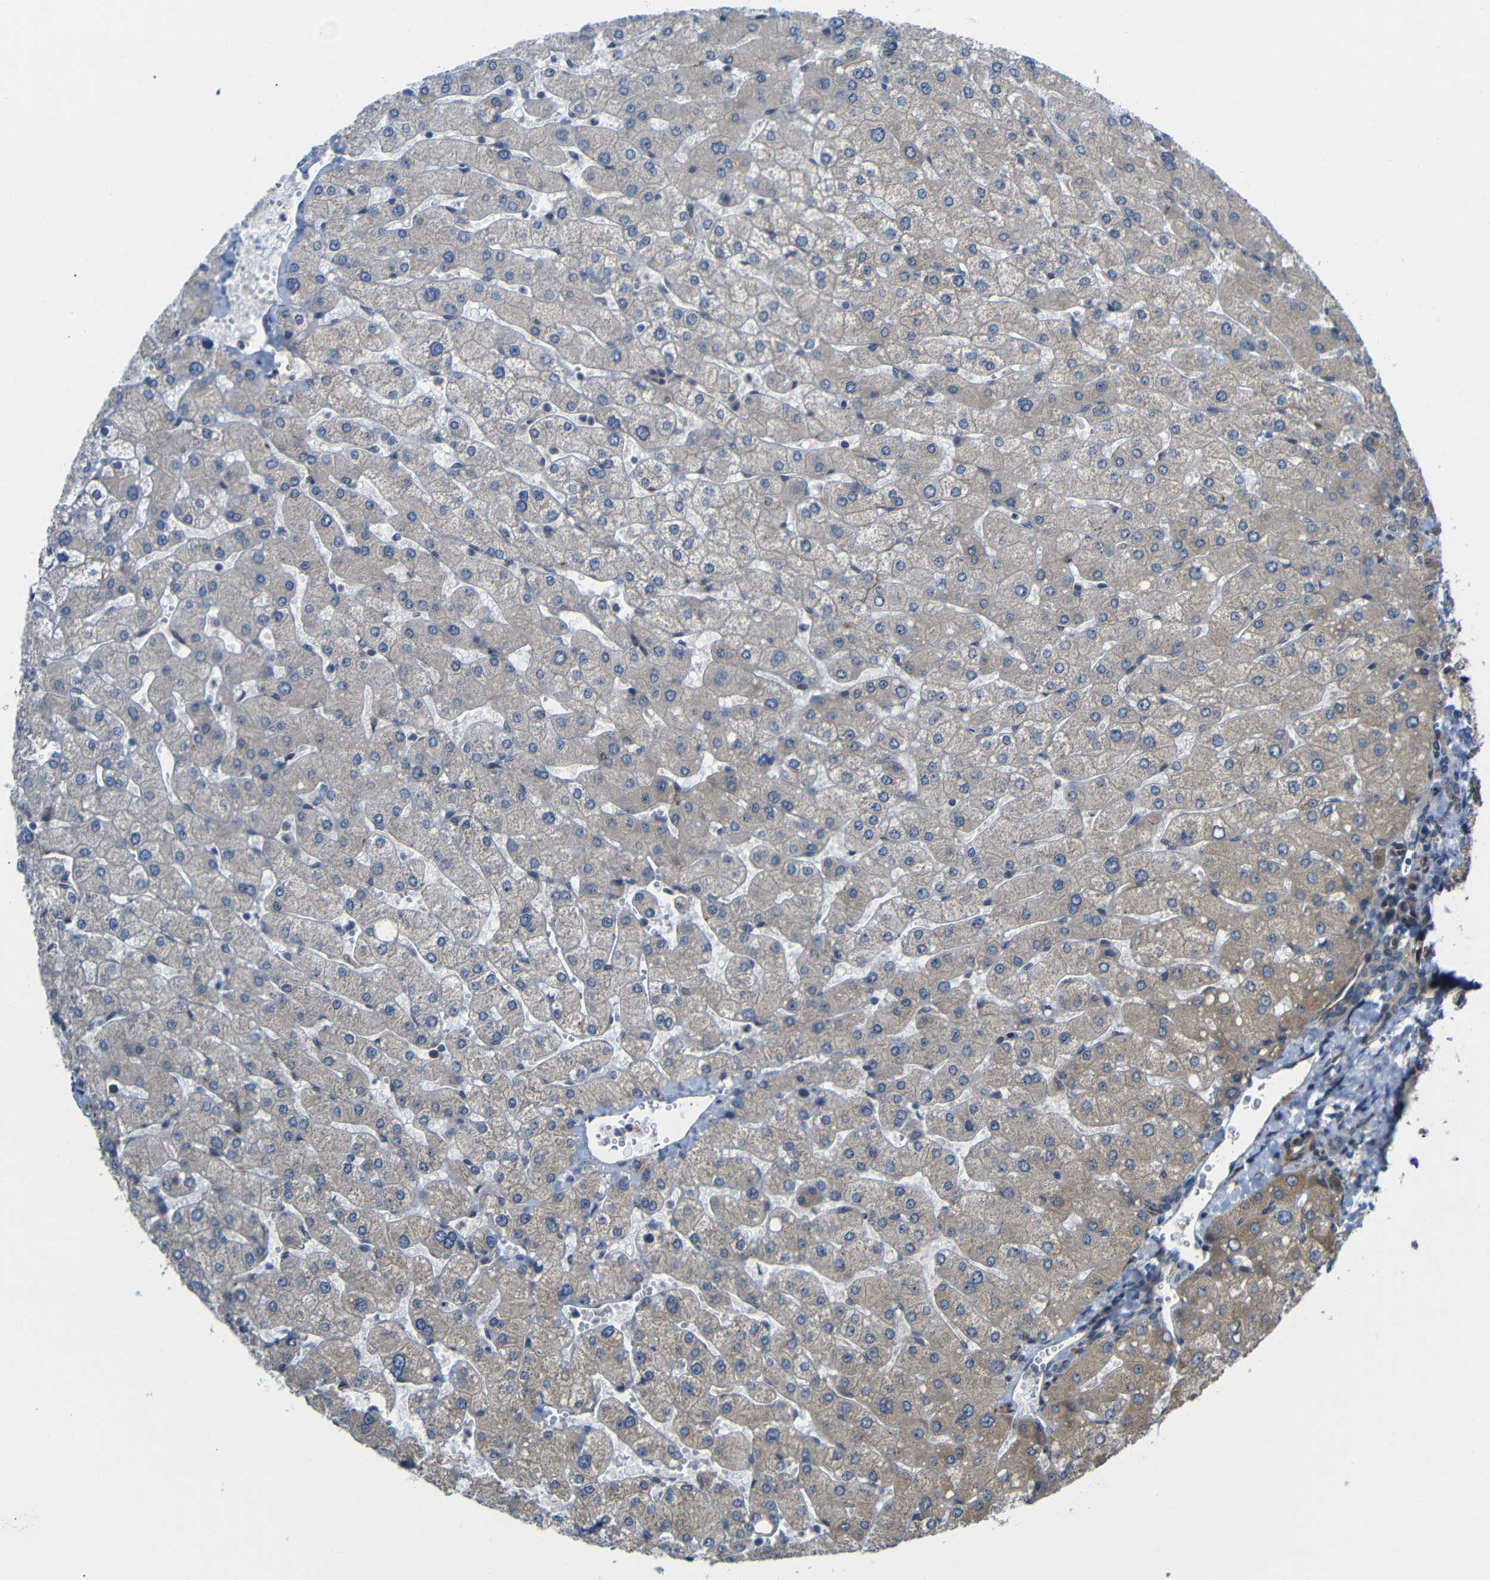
{"staining": {"intensity": "weak", "quantity": ">75%", "location": "cytoplasmic/membranous"}, "tissue": "liver", "cell_type": "Cholangiocytes", "image_type": "normal", "snomed": [{"axis": "morphology", "description": "Normal tissue, NOS"}, {"axis": "topography", "description": "Liver"}], "caption": "Brown immunohistochemical staining in unremarkable human liver exhibits weak cytoplasmic/membranous staining in about >75% of cholangiocytes.", "gene": "P3H2", "patient": {"sex": "male", "age": 55}}